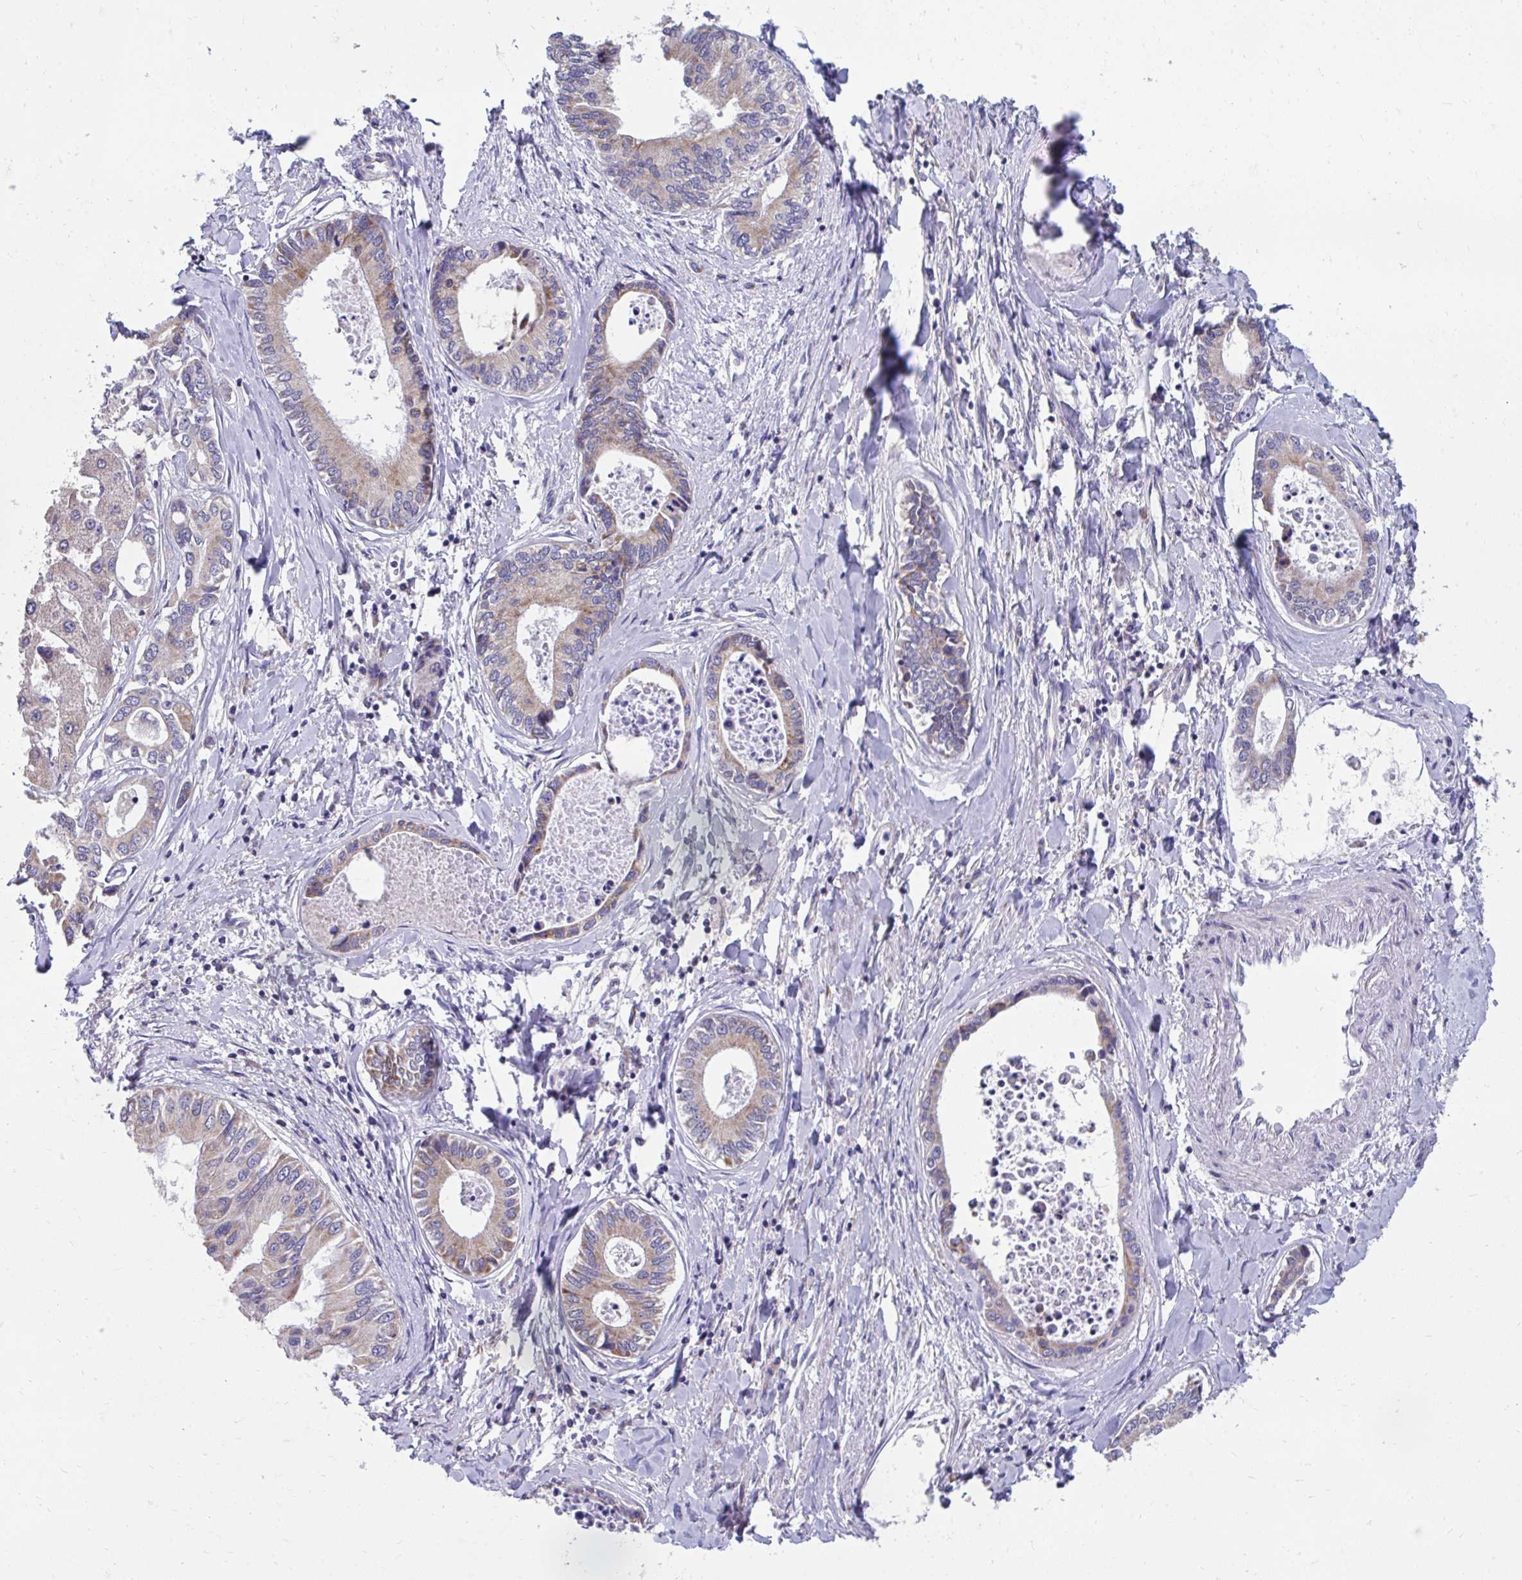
{"staining": {"intensity": "weak", "quantity": ">75%", "location": "cytoplasmic/membranous"}, "tissue": "liver cancer", "cell_type": "Tumor cells", "image_type": "cancer", "snomed": [{"axis": "morphology", "description": "Cholangiocarcinoma"}, {"axis": "topography", "description": "Liver"}], "caption": "Tumor cells show low levels of weak cytoplasmic/membranous staining in about >75% of cells in human liver cholangiocarcinoma. Nuclei are stained in blue.", "gene": "LINGO4", "patient": {"sex": "male", "age": 66}}